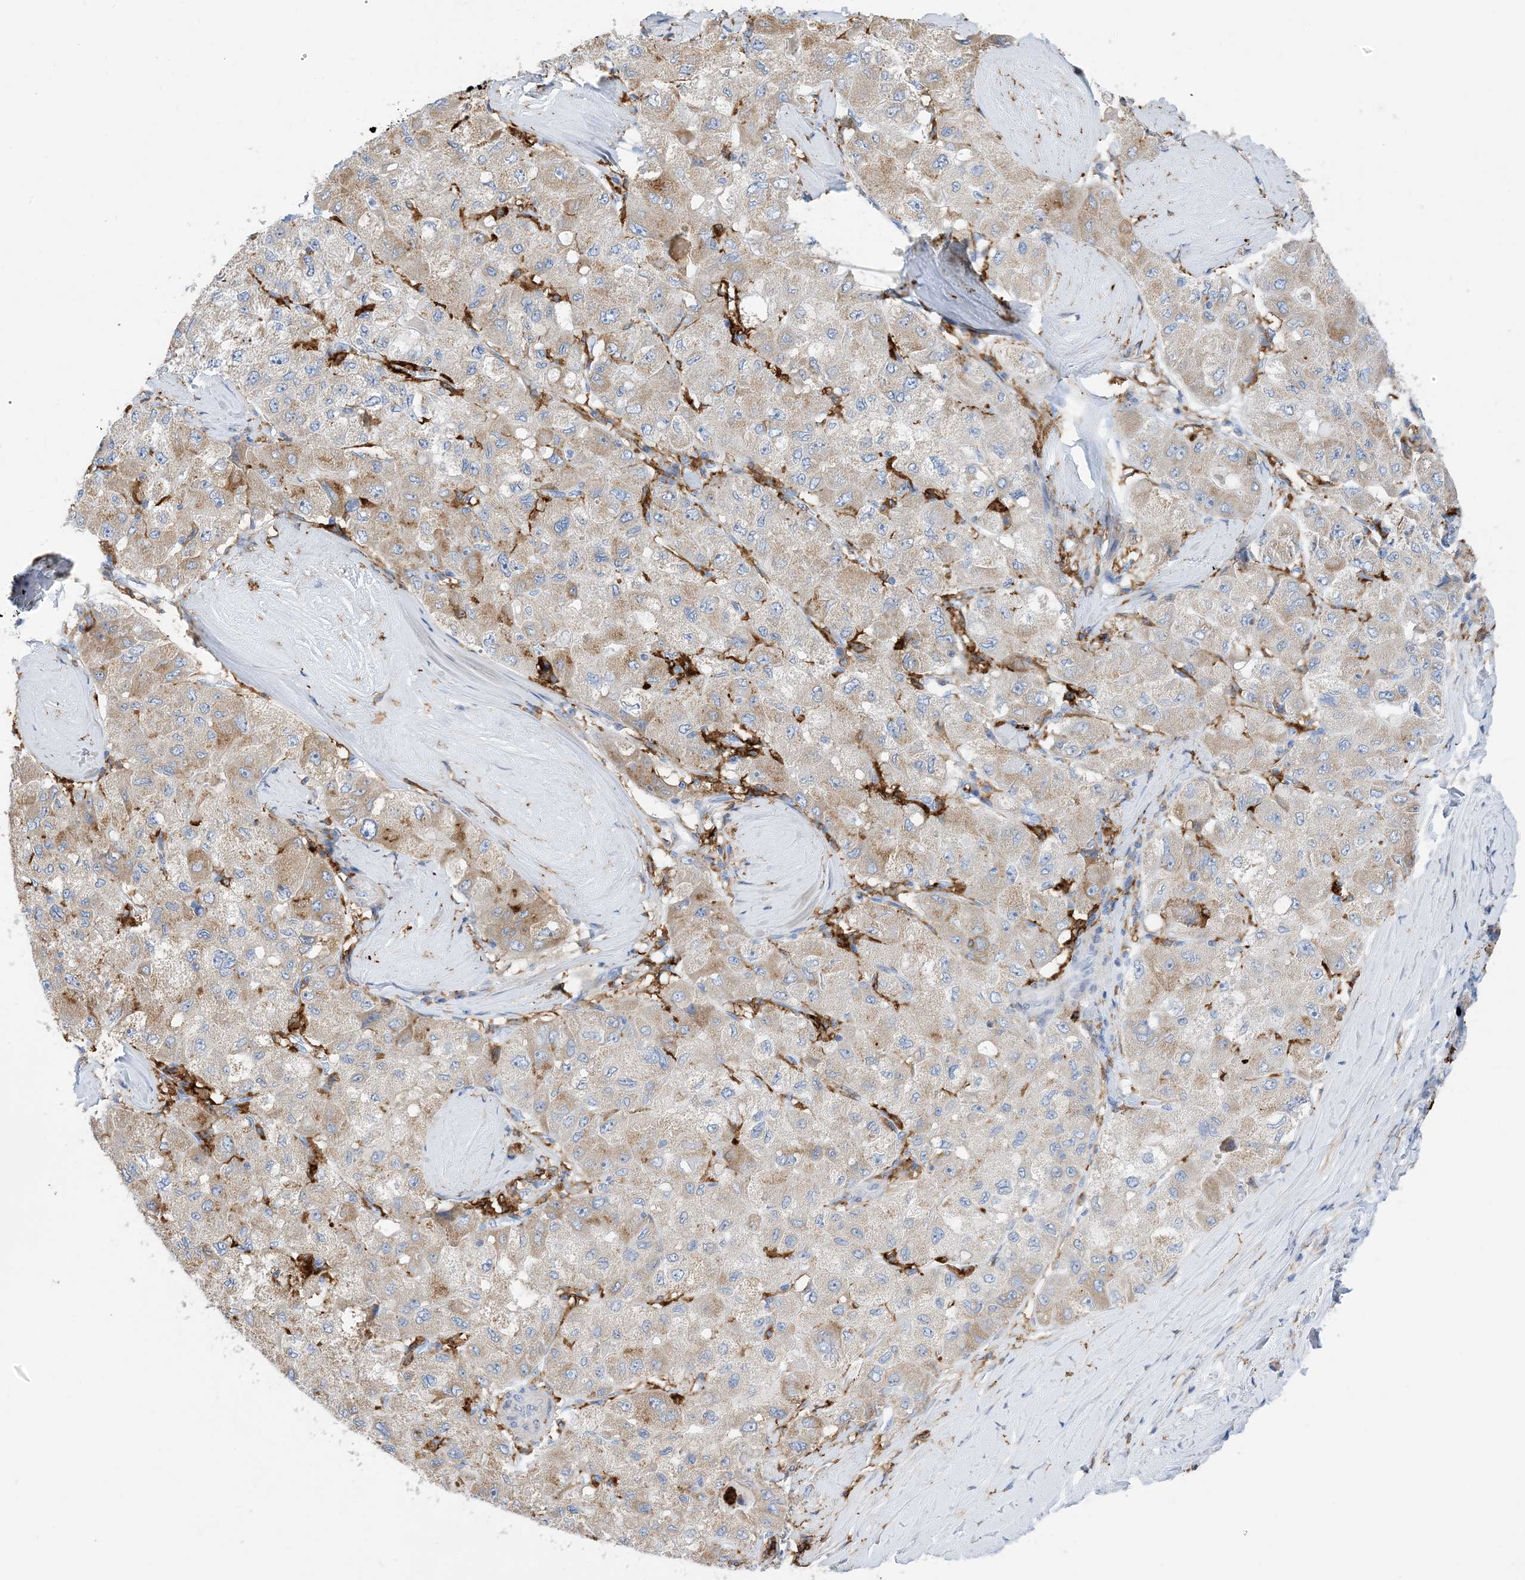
{"staining": {"intensity": "weak", "quantity": "25%-75%", "location": "cytoplasmic/membranous"}, "tissue": "liver cancer", "cell_type": "Tumor cells", "image_type": "cancer", "snomed": [{"axis": "morphology", "description": "Carcinoma, Hepatocellular, NOS"}, {"axis": "topography", "description": "Liver"}], "caption": "An immunohistochemistry photomicrograph of tumor tissue is shown. Protein staining in brown labels weak cytoplasmic/membranous positivity in liver cancer (hepatocellular carcinoma) within tumor cells.", "gene": "DPH3", "patient": {"sex": "male", "age": 80}}